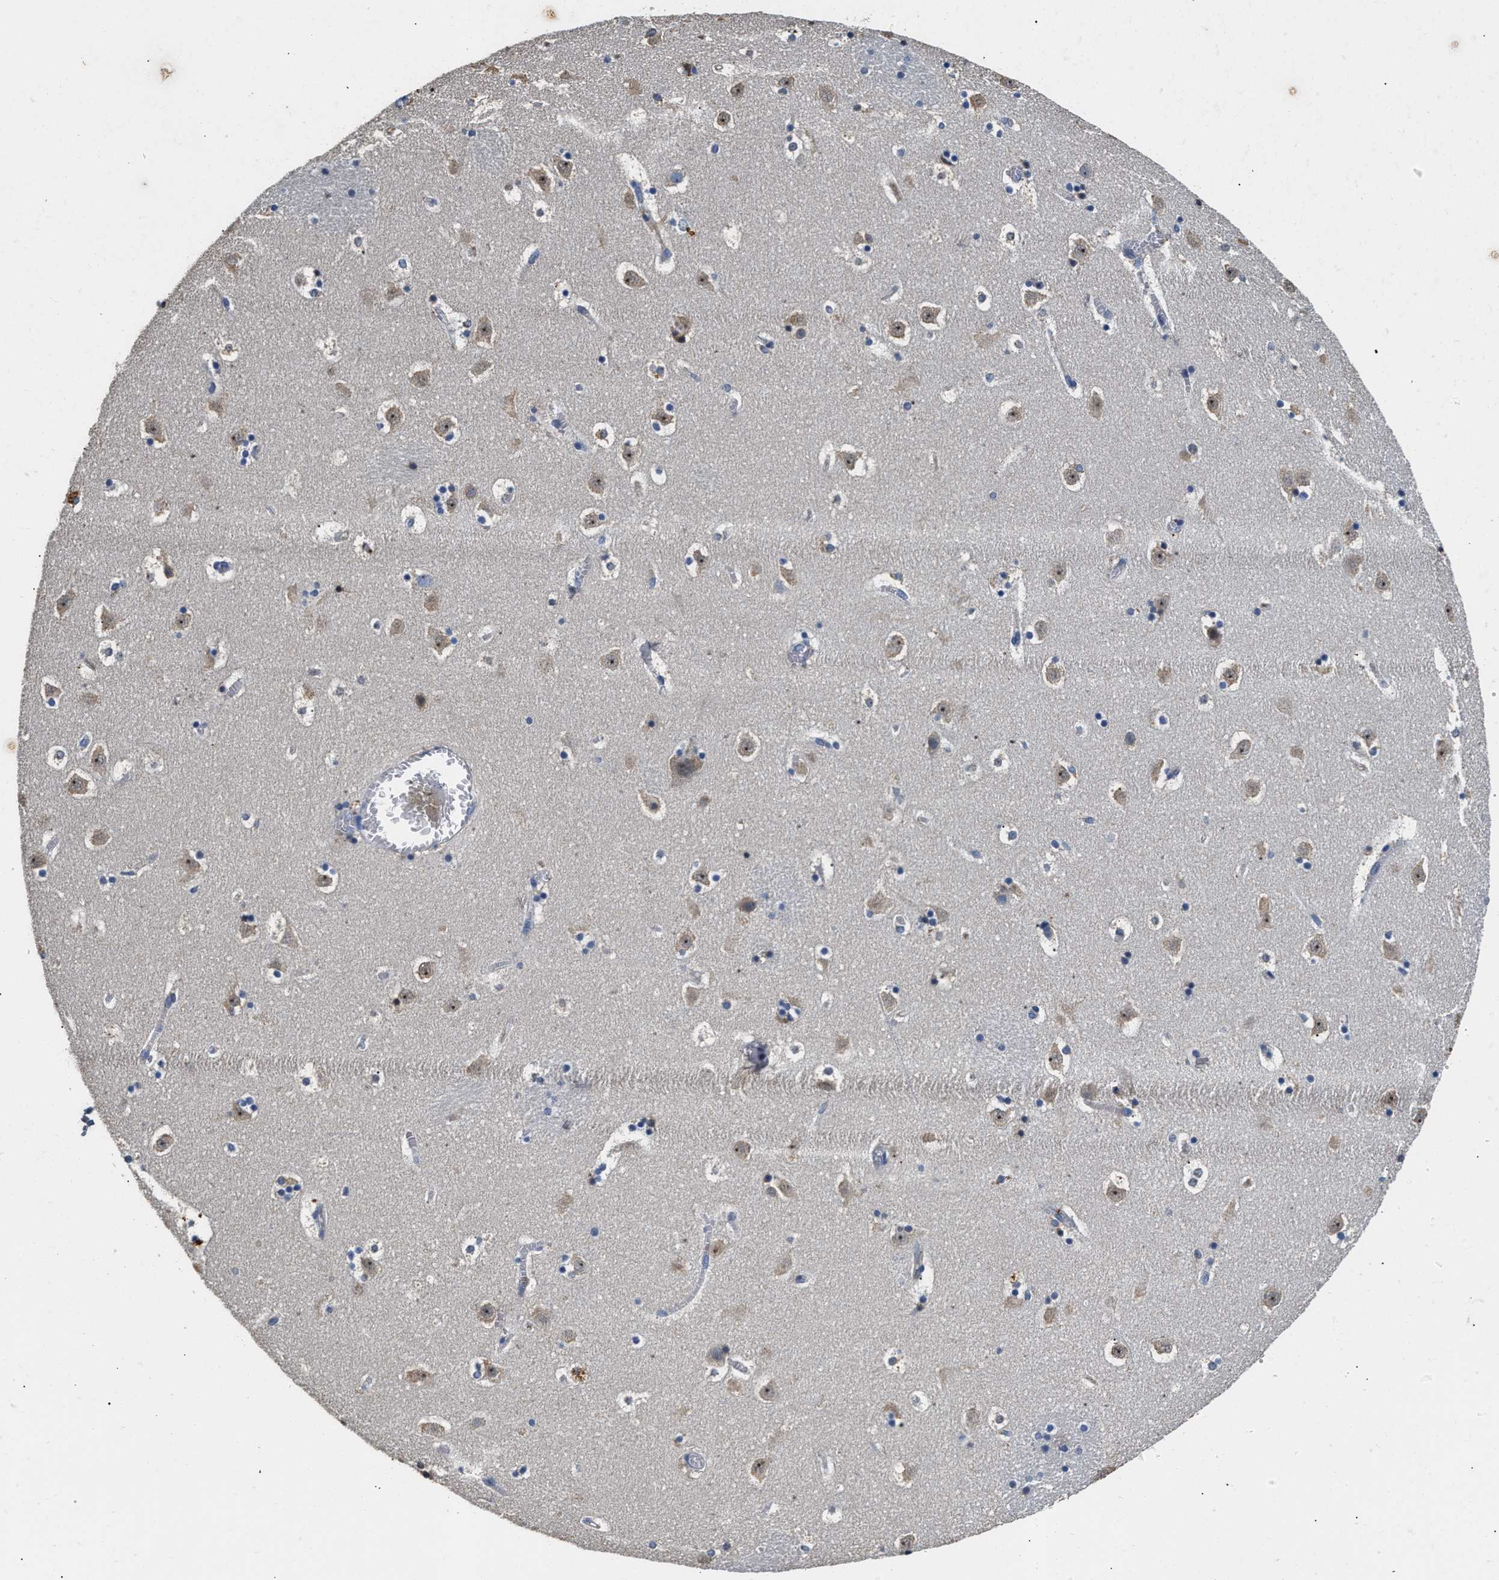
{"staining": {"intensity": "negative", "quantity": "none", "location": "none"}, "tissue": "caudate", "cell_type": "Glial cells", "image_type": "normal", "snomed": [{"axis": "morphology", "description": "Normal tissue, NOS"}, {"axis": "topography", "description": "Lateral ventricle wall"}], "caption": "Glial cells show no significant expression in benign caudate. (Stains: DAB (3,3'-diaminobenzidine) immunohistochemistry with hematoxylin counter stain, Microscopy: brightfield microscopy at high magnification).", "gene": "C3", "patient": {"sex": "male", "age": 45}}